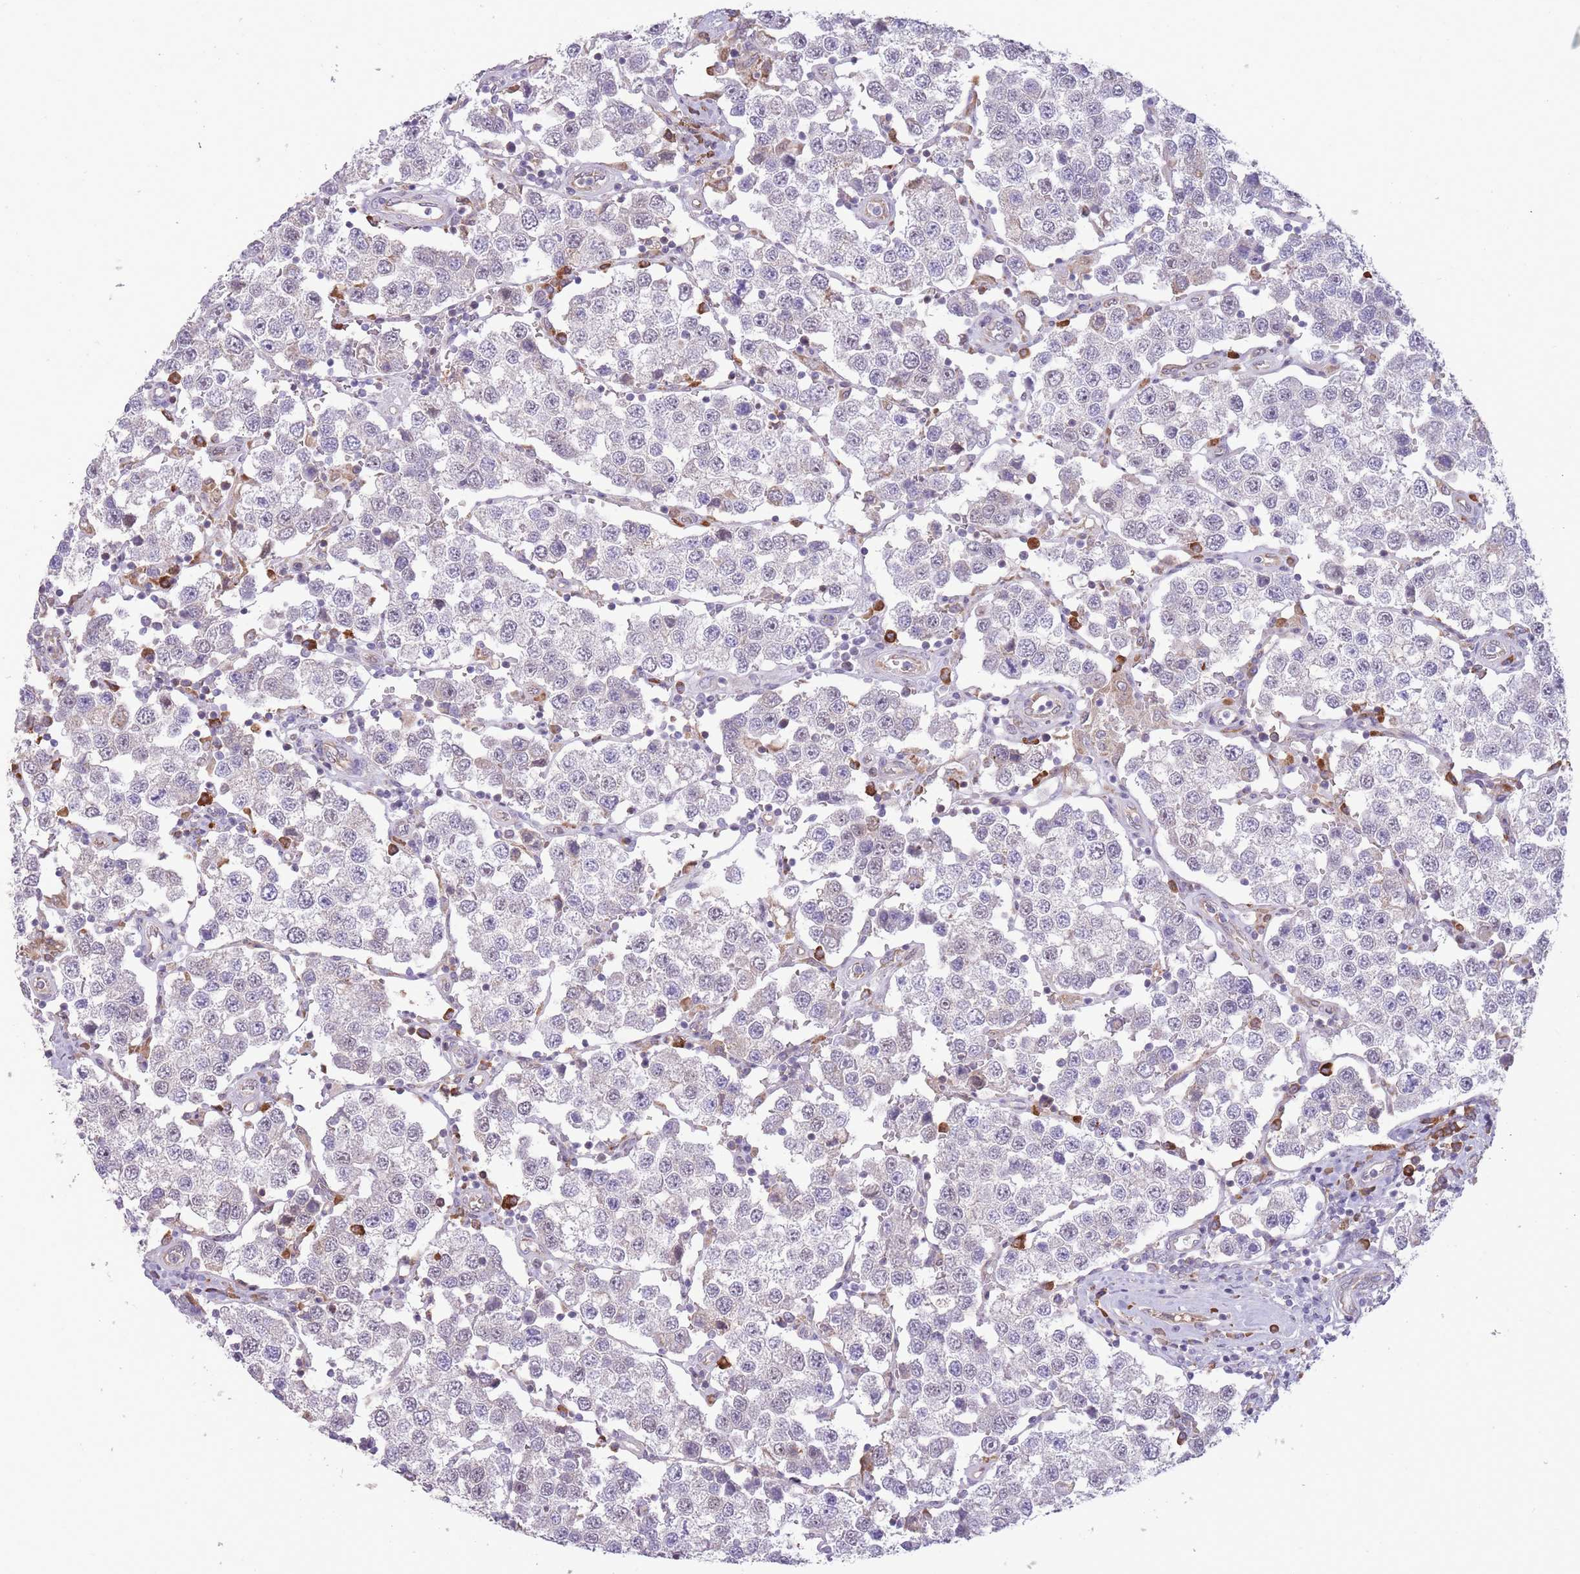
{"staining": {"intensity": "negative", "quantity": "none", "location": "none"}, "tissue": "testis cancer", "cell_type": "Tumor cells", "image_type": "cancer", "snomed": [{"axis": "morphology", "description": "Seminoma, NOS"}, {"axis": "topography", "description": "Testis"}], "caption": "The micrograph reveals no staining of tumor cells in testis cancer (seminoma). (DAB (3,3'-diaminobenzidine) immunohistochemistry with hematoxylin counter stain).", "gene": "TRAPPC5", "patient": {"sex": "male", "age": 37}}